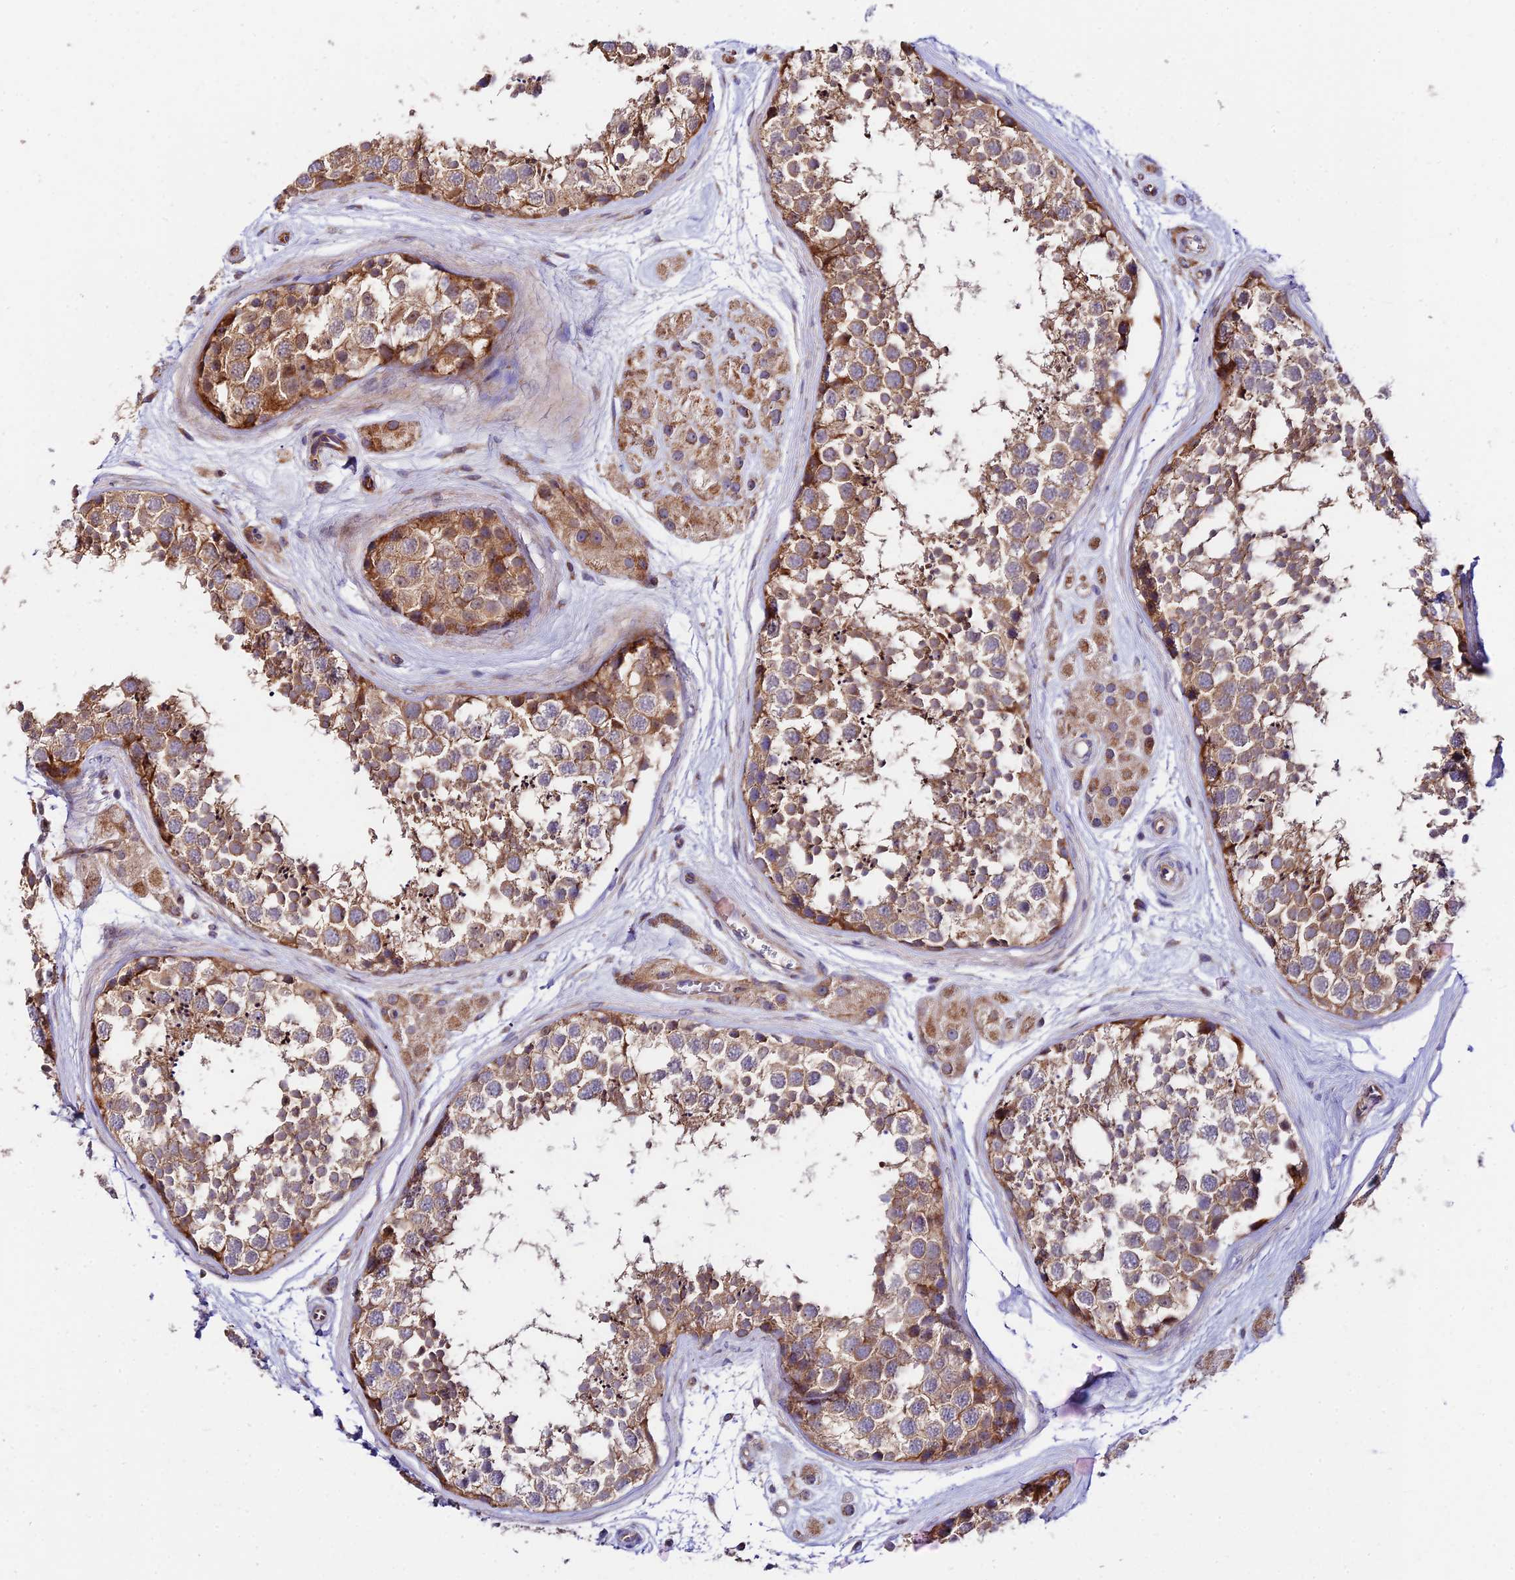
{"staining": {"intensity": "moderate", "quantity": ">75%", "location": "cytoplasmic/membranous"}, "tissue": "testis", "cell_type": "Cells in seminiferous ducts", "image_type": "normal", "snomed": [{"axis": "morphology", "description": "Normal tissue, NOS"}, {"axis": "topography", "description": "Testis"}], "caption": "A micrograph of testis stained for a protein demonstrates moderate cytoplasmic/membranous brown staining in cells in seminiferous ducts. The staining is performed using DAB (3,3'-diaminobenzidine) brown chromogen to label protein expression. The nuclei are counter-stained blue using hematoxylin.", "gene": "VPS13C", "patient": {"sex": "male", "age": 56}}